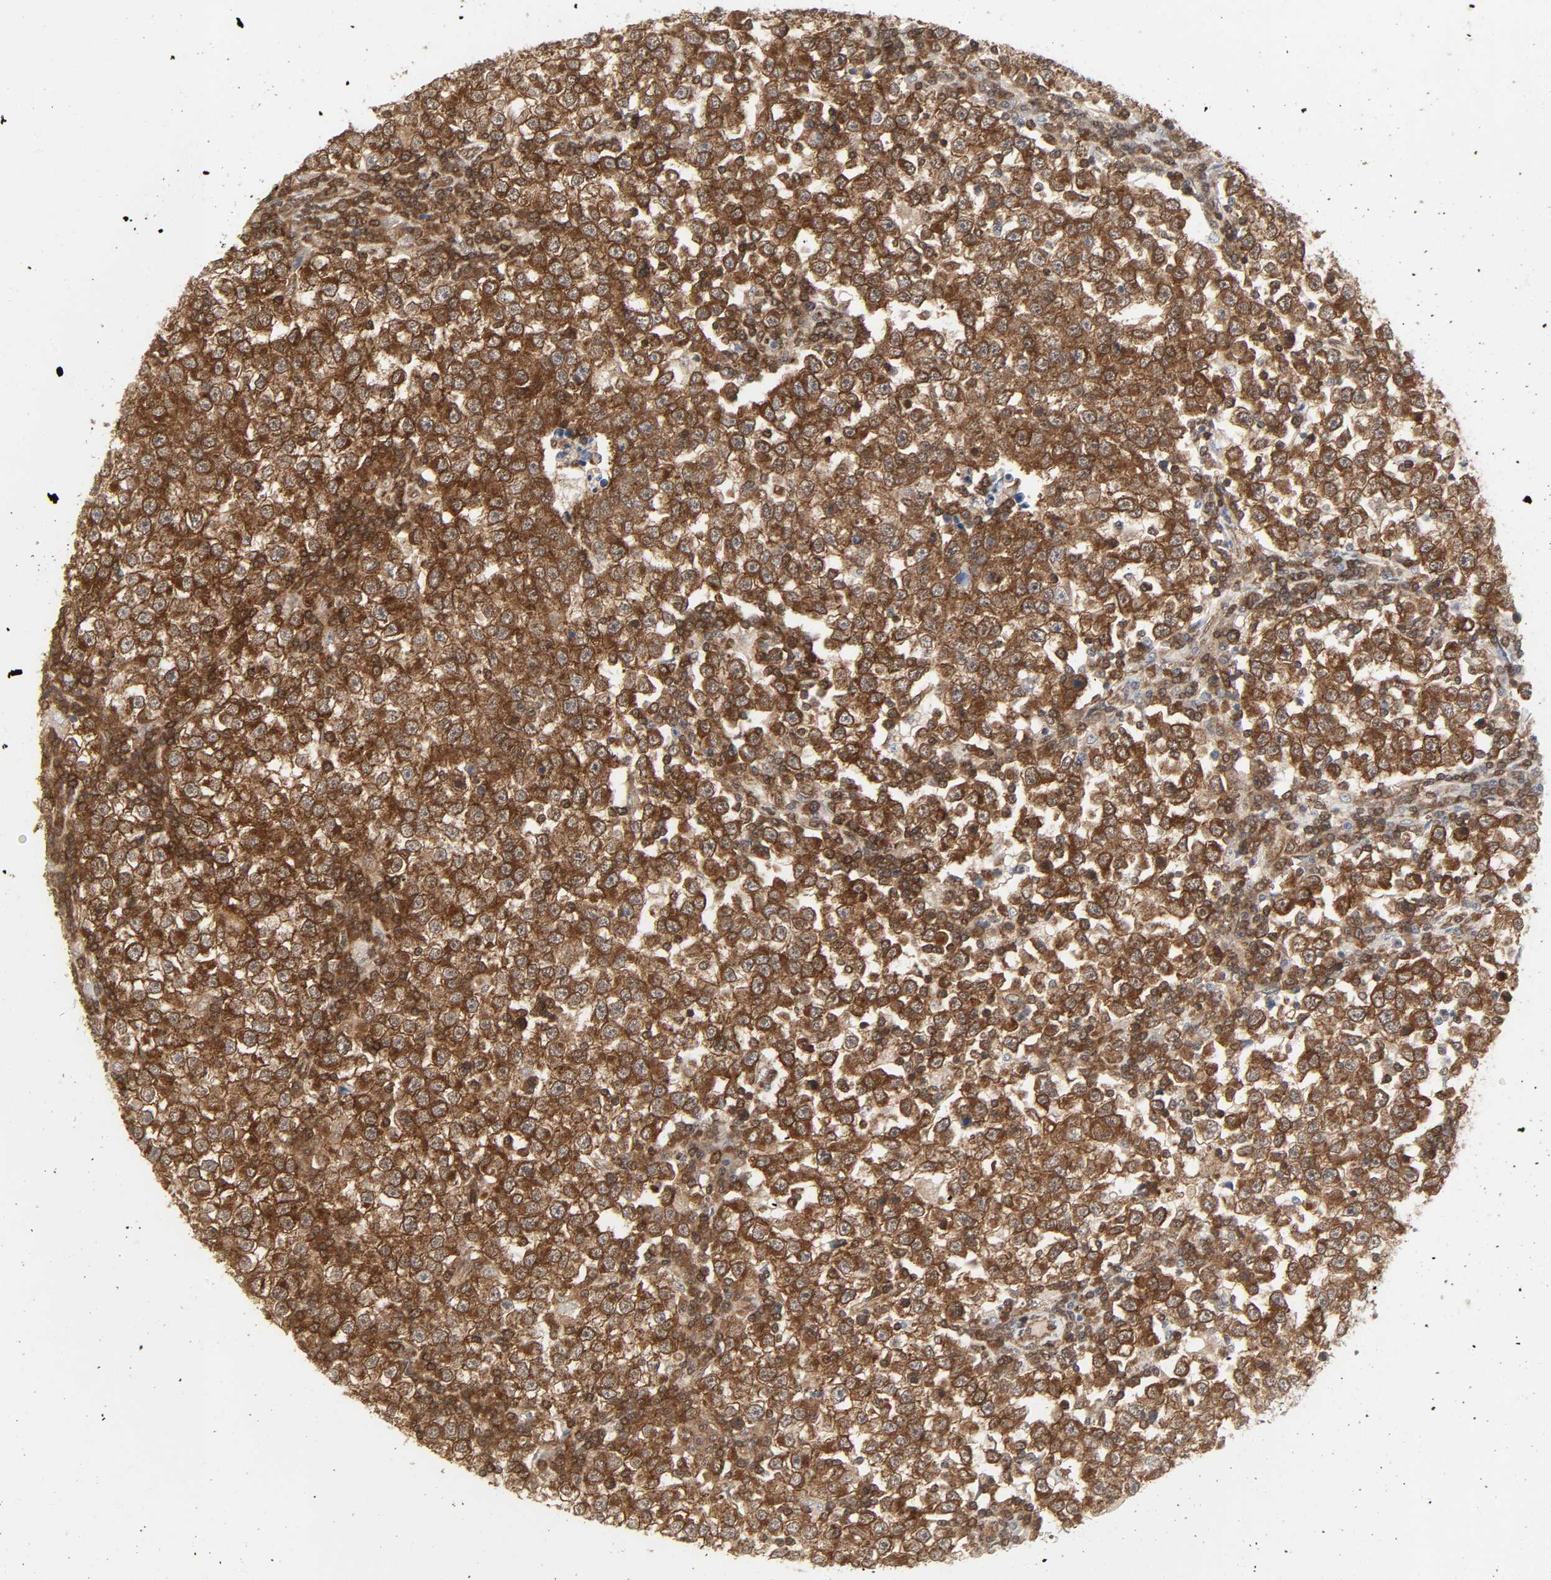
{"staining": {"intensity": "strong", "quantity": ">75%", "location": "cytoplasmic/membranous"}, "tissue": "testis cancer", "cell_type": "Tumor cells", "image_type": "cancer", "snomed": [{"axis": "morphology", "description": "Seminoma, NOS"}, {"axis": "topography", "description": "Testis"}], "caption": "Testis seminoma tissue reveals strong cytoplasmic/membranous expression in about >75% of tumor cells", "gene": "GSK3A", "patient": {"sex": "male", "age": 65}}